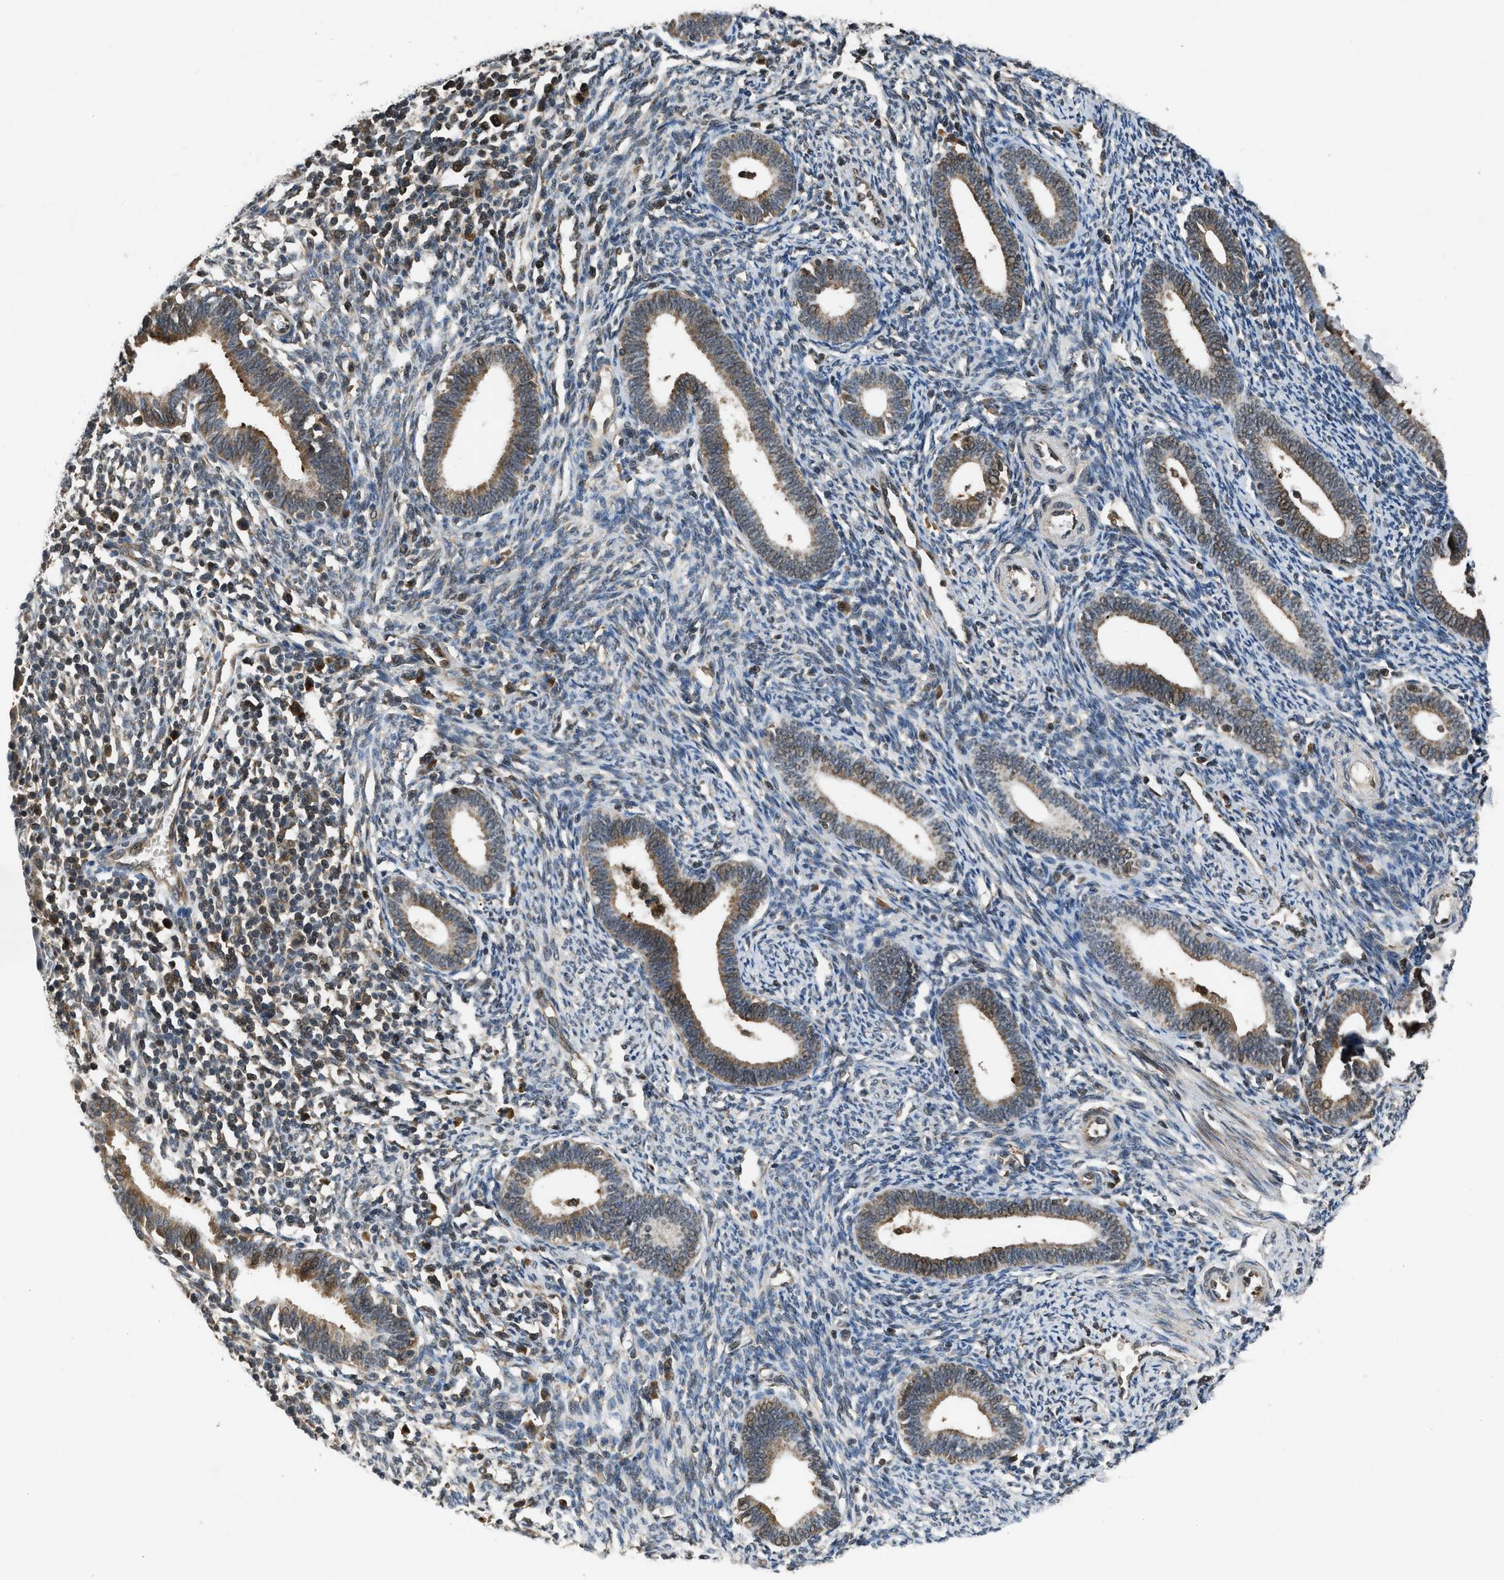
{"staining": {"intensity": "moderate", "quantity": "<25%", "location": "cytoplasmic/membranous"}, "tissue": "endometrium", "cell_type": "Cells in endometrial stroma", "image_type": "normal", "snomed": [{"axis": "morphology", "description": "Normal tissue, NOS"}, {"axis": "topography", "description": "Endometrium"}], "caption": "A brown stain shows moderate cytoplasmic/membranous positivity of a protein in cells in endometrial stroma of unremarkable endometrium. (DAB (3,3'-diaminobenzidine) IHC, brown staining for protein, blue staining for nuclei).", "gene": "RPS6KB1", "patient": {"sex": "female", "age": 41}}